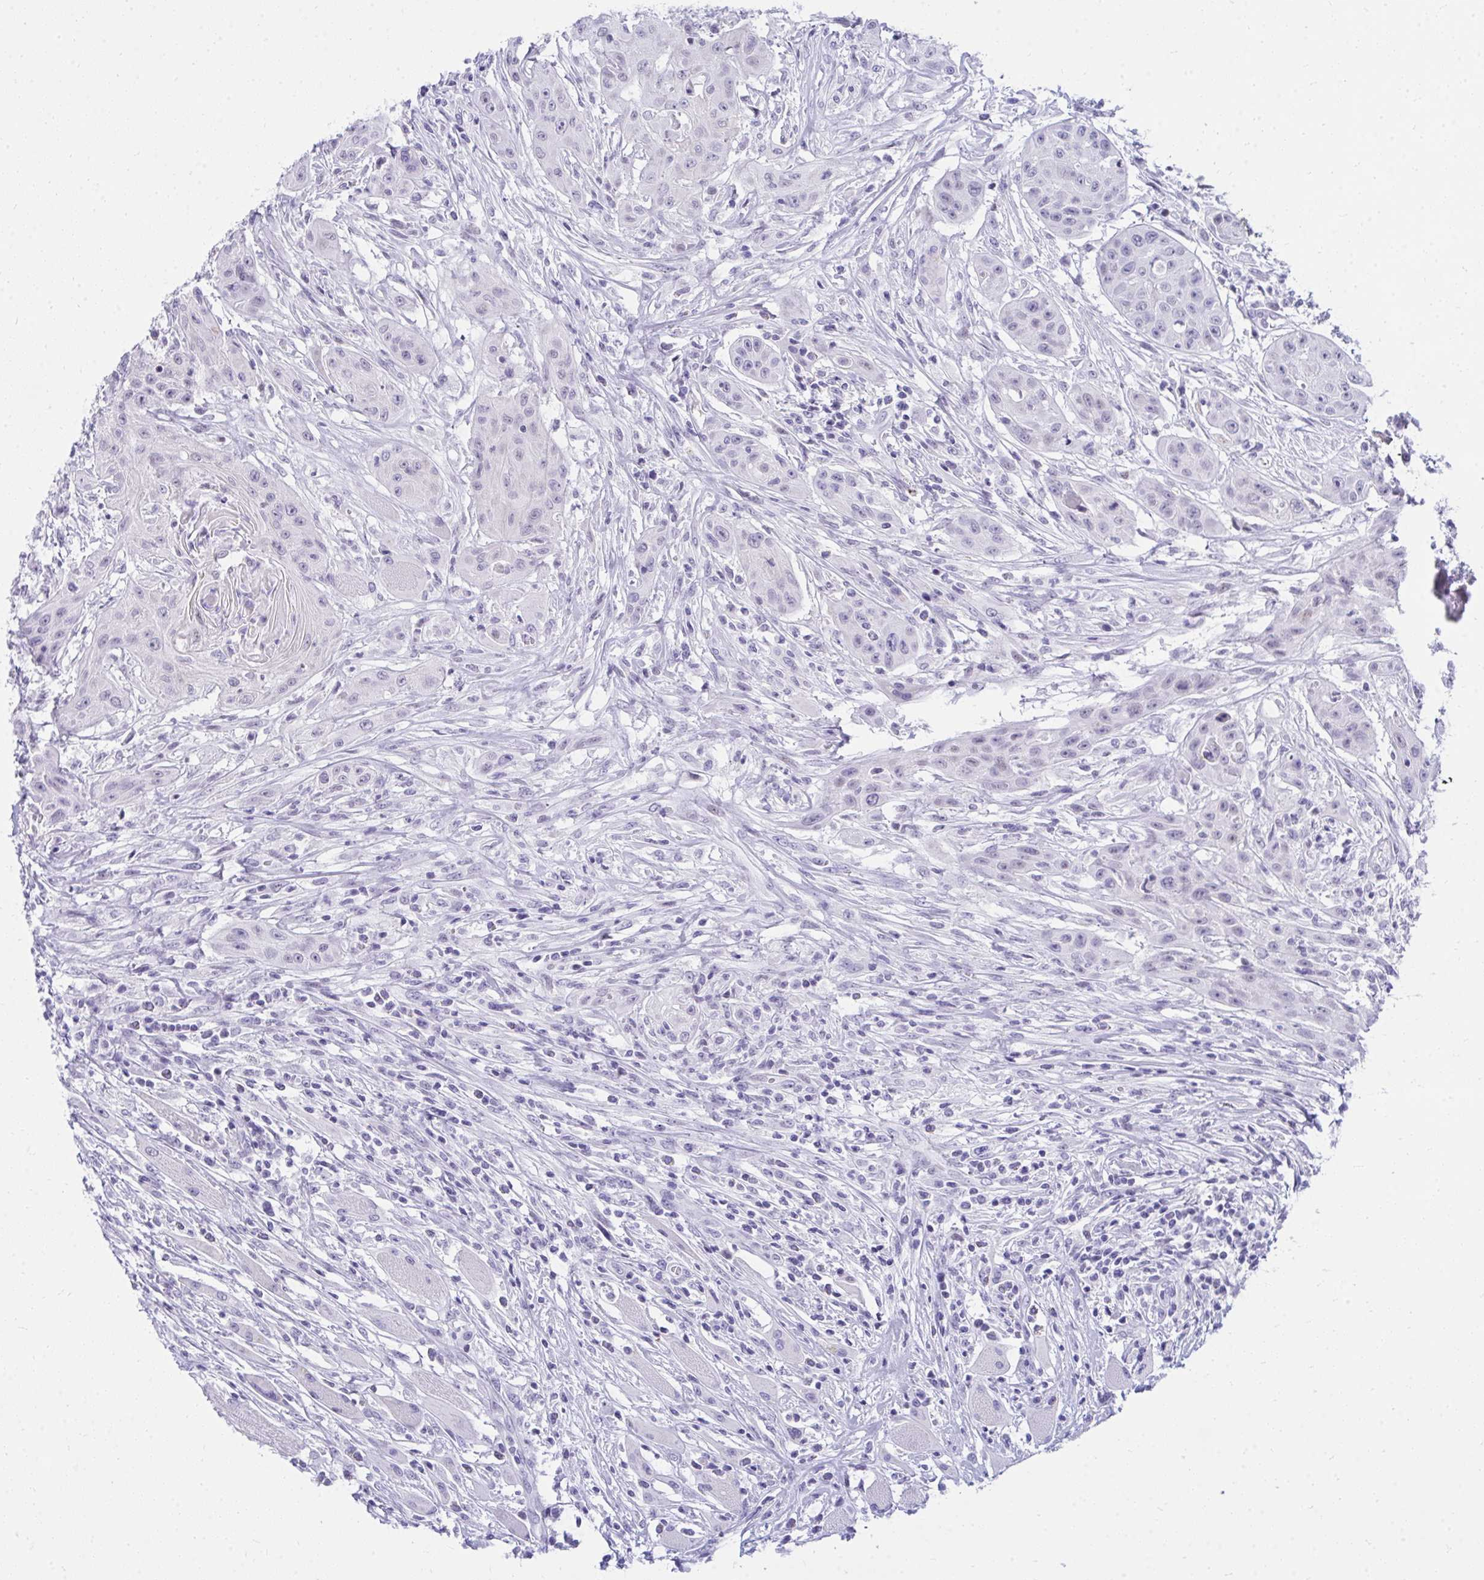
{"staining": {"intensity": "negative", "quantity": "none", "location": "none"}, "tissue": "head and neck cancer", "cell_type": "Tumor cells", "image_type": "cancer", "snomed": [{"axis": "morphology", "description": "Squamous cell carcinoma, NOS"}, {"axis": "topography", "description": "Oral tissue"}, {"axis": "topography", "description": "Head-Neck"}, {"axis": "topography", "description": "Neck, NOS"}], "caption": "This is an immunohistochemistry photomicrograph of head and neck cancer (squamous cell carcinoma). There is no staining in tumor cells.", "gene": "OR5F1", "patient": {"sex": "female", "age": 55}}